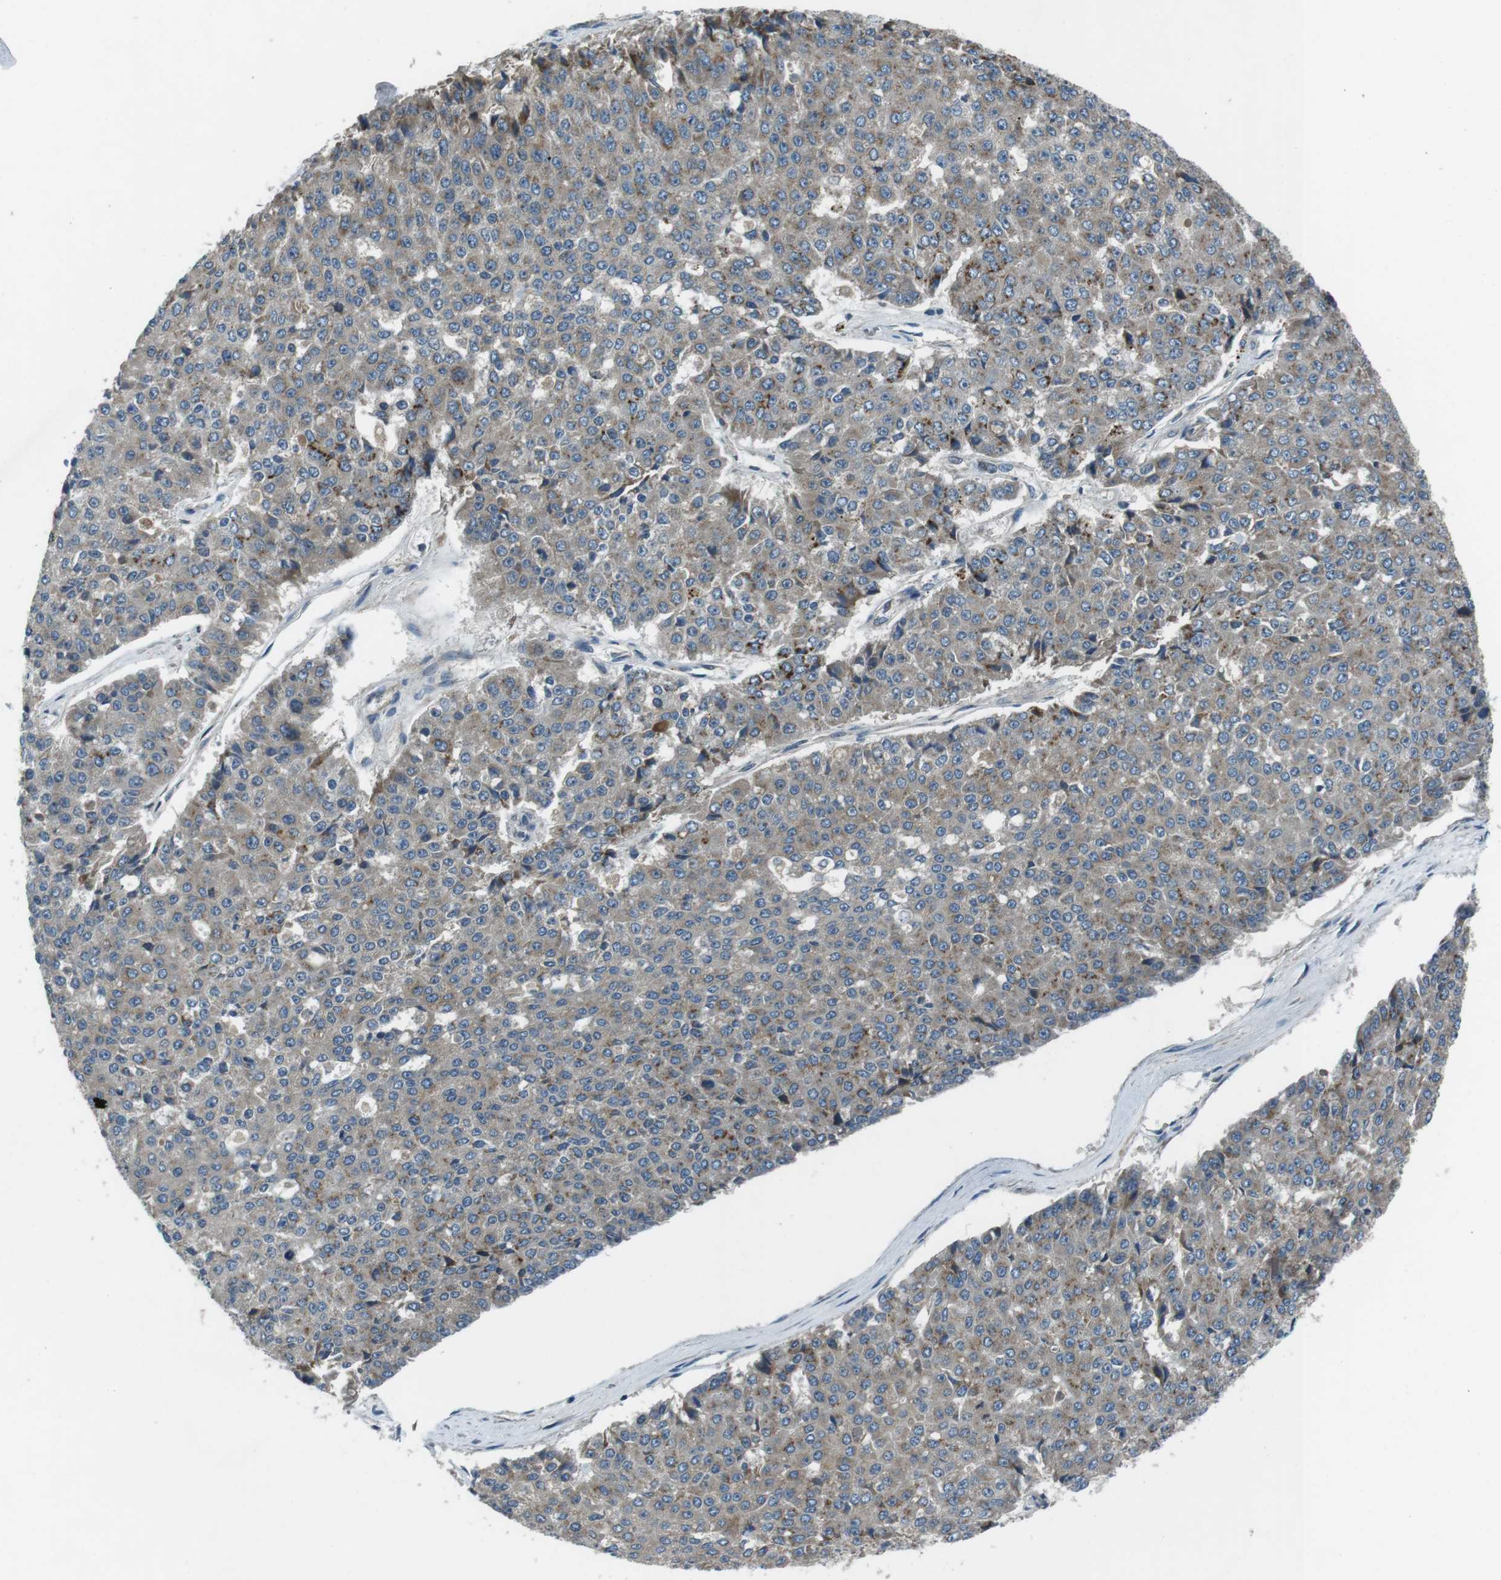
{"staining": {"intensity": "negative", "quantity": "none", "location": "none"}, "tissue": "pancreatic cancer", "cell_type": "Tumor cells", "image_type": "cancer", "snomed": [{"axis": "morphology", "description": "Adenocarcinoma, NOS"}, {"axis": "topography", "description": "Pancreas"}], "caption": "A high-resolution photomicrograph shows immunohistochemistry (IHC) staining of pancreatic cancer (adenocarcinoma), which displays no significant expression in tumor cells.", "gene": "FAM3B", "patient": {"sex": "male", "age": 50}}